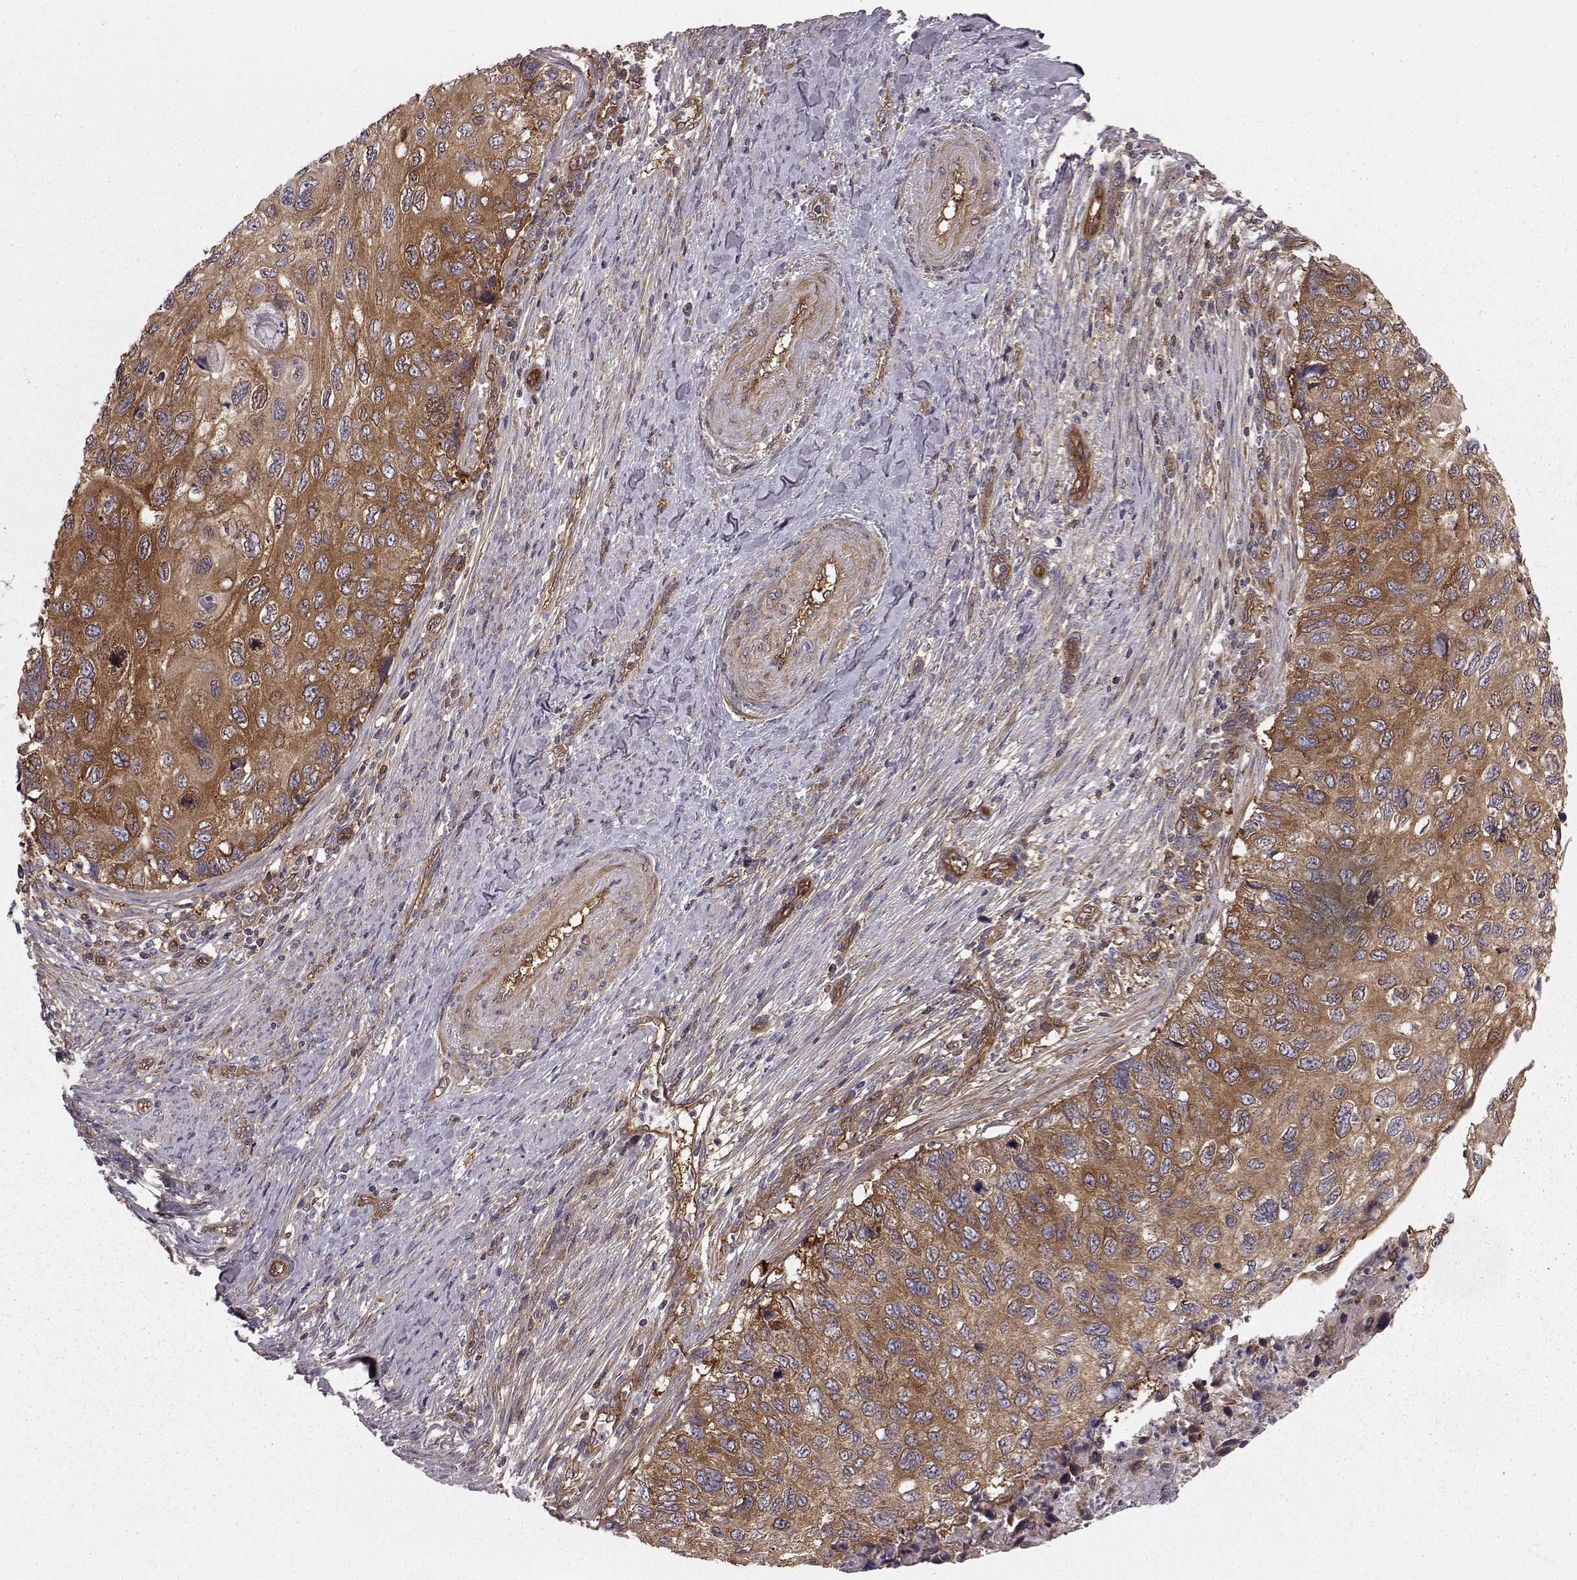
{"staining": {"intensity": "moderate", "quantity": ">75%", "location": "cytoplasmic/membranous"}, "tissue": "cervical cancer", "cell_type": "Tumor cells", "image_type": "cancer", "snomed": [{"axis": "morphology", "description": "Squamous cell carcinoma, NOS"}, {"axis": "topography", "description": "Cervix"}], "caption": "Protein staining of cervical cancer tissue displays moderate cytoplasmic/membranous positivity in approximately >75% of tumor cells.", "gene": "RABGAP1", "patient": {"sex": "female", "age": 70}}